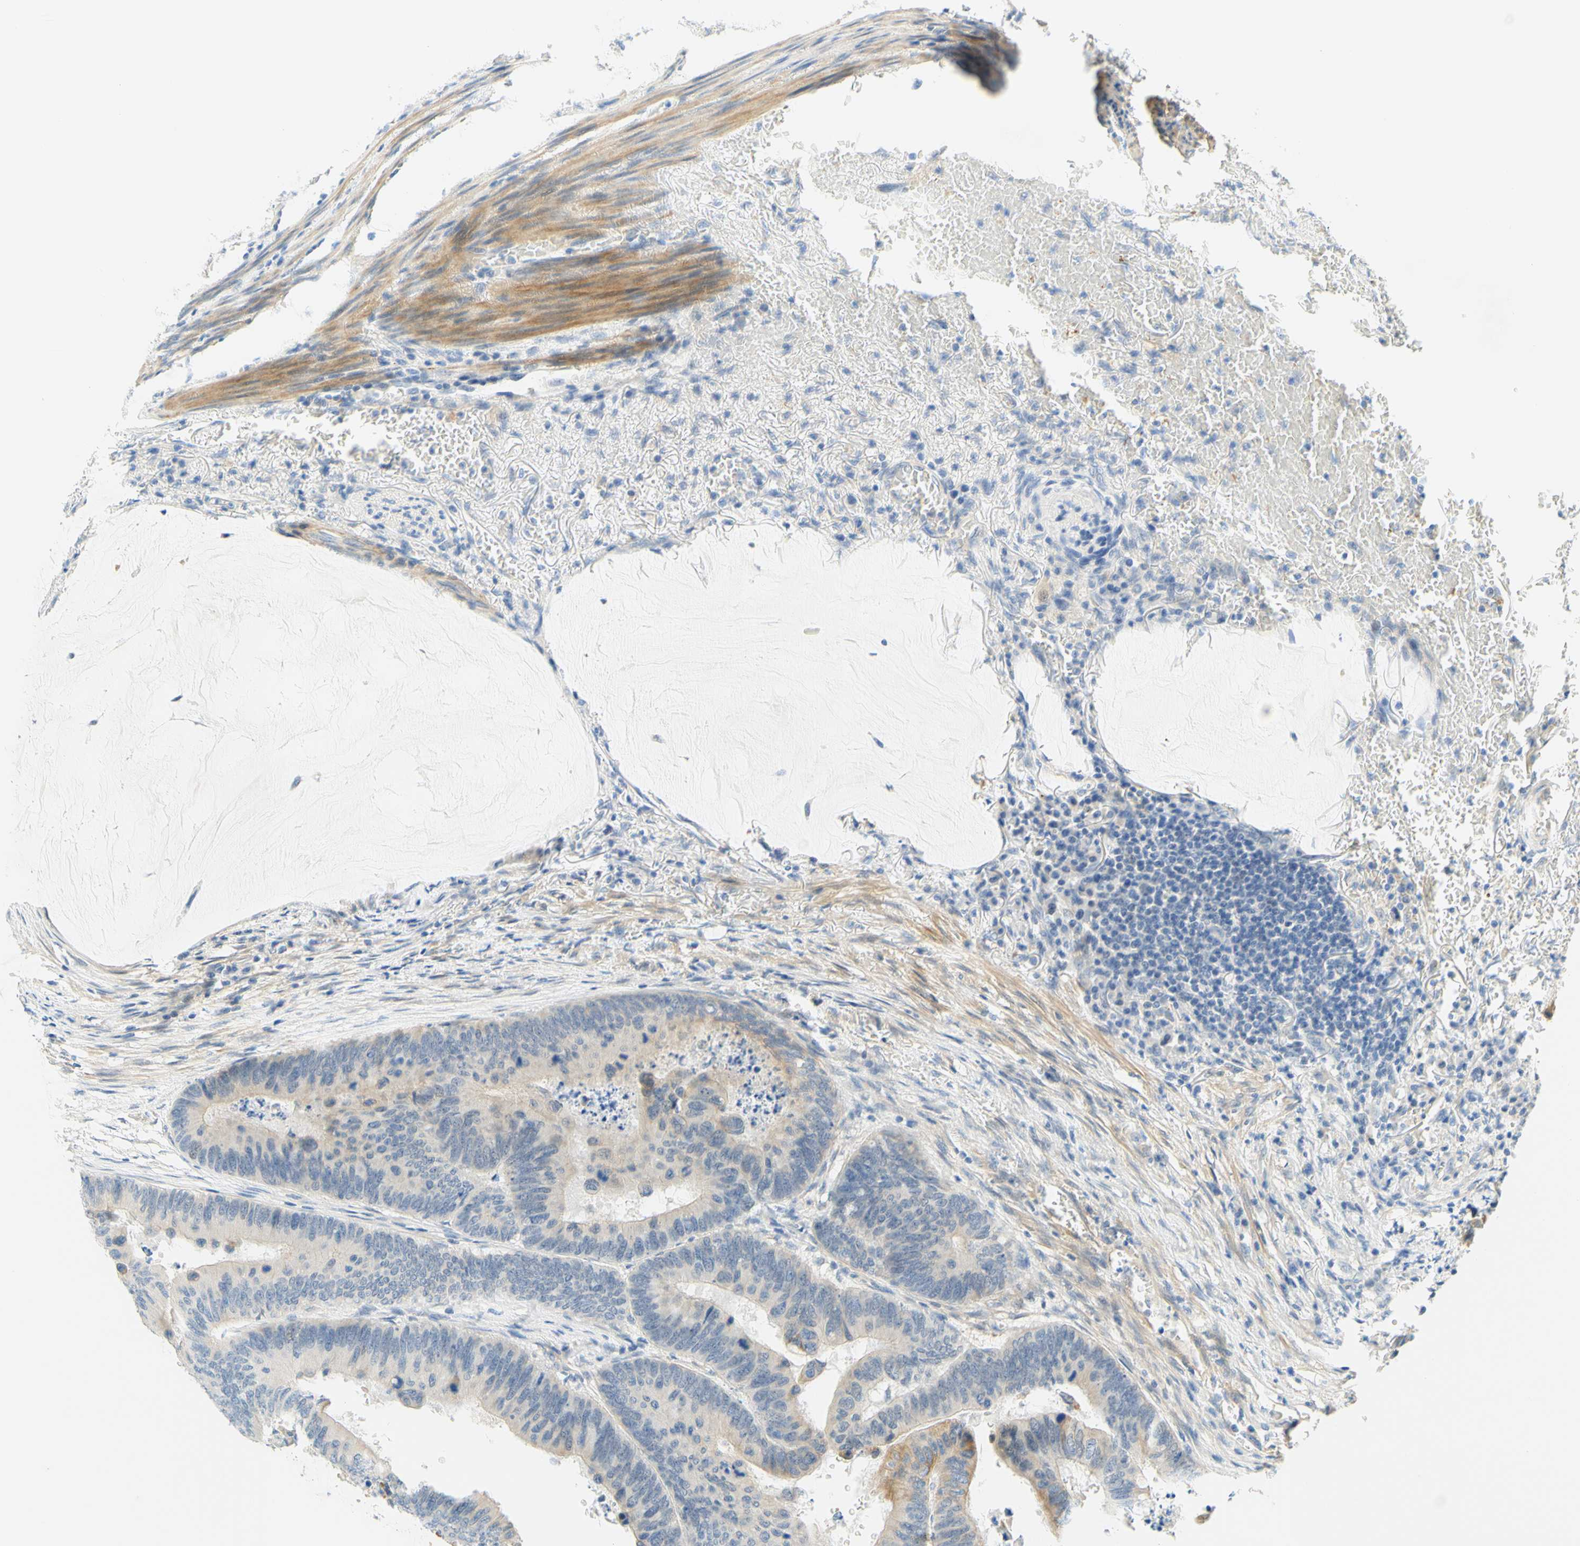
{"staining": {"intensity": "moderate", "quantity": "25%-75%", "location": "cytoplasmic/membranous"}, "tissue": "colorectal cancer", "cell_type": "Tumor cells", "image_type": "cancer", "snomed": [{"axis": "morphology", "description": "Normal tissue, NOS"}, {"axis": "morphology", "description": "Adenocarcinoma, NOS"}, {"axis": "topography", "description": "Rectum"}, {"axis": "topography", "description": "Peripheral nerve tissue"}], "caption": "Protein positivity by immunohistochemistry demonstrates moderate cytoplasmic/membranous expression in approximately 25%-75% of tumor cells in colorectal cancer (adenocarcinoma).", "gene": "ENTREP2", "patient": {"sex": "male", "age": 92}}